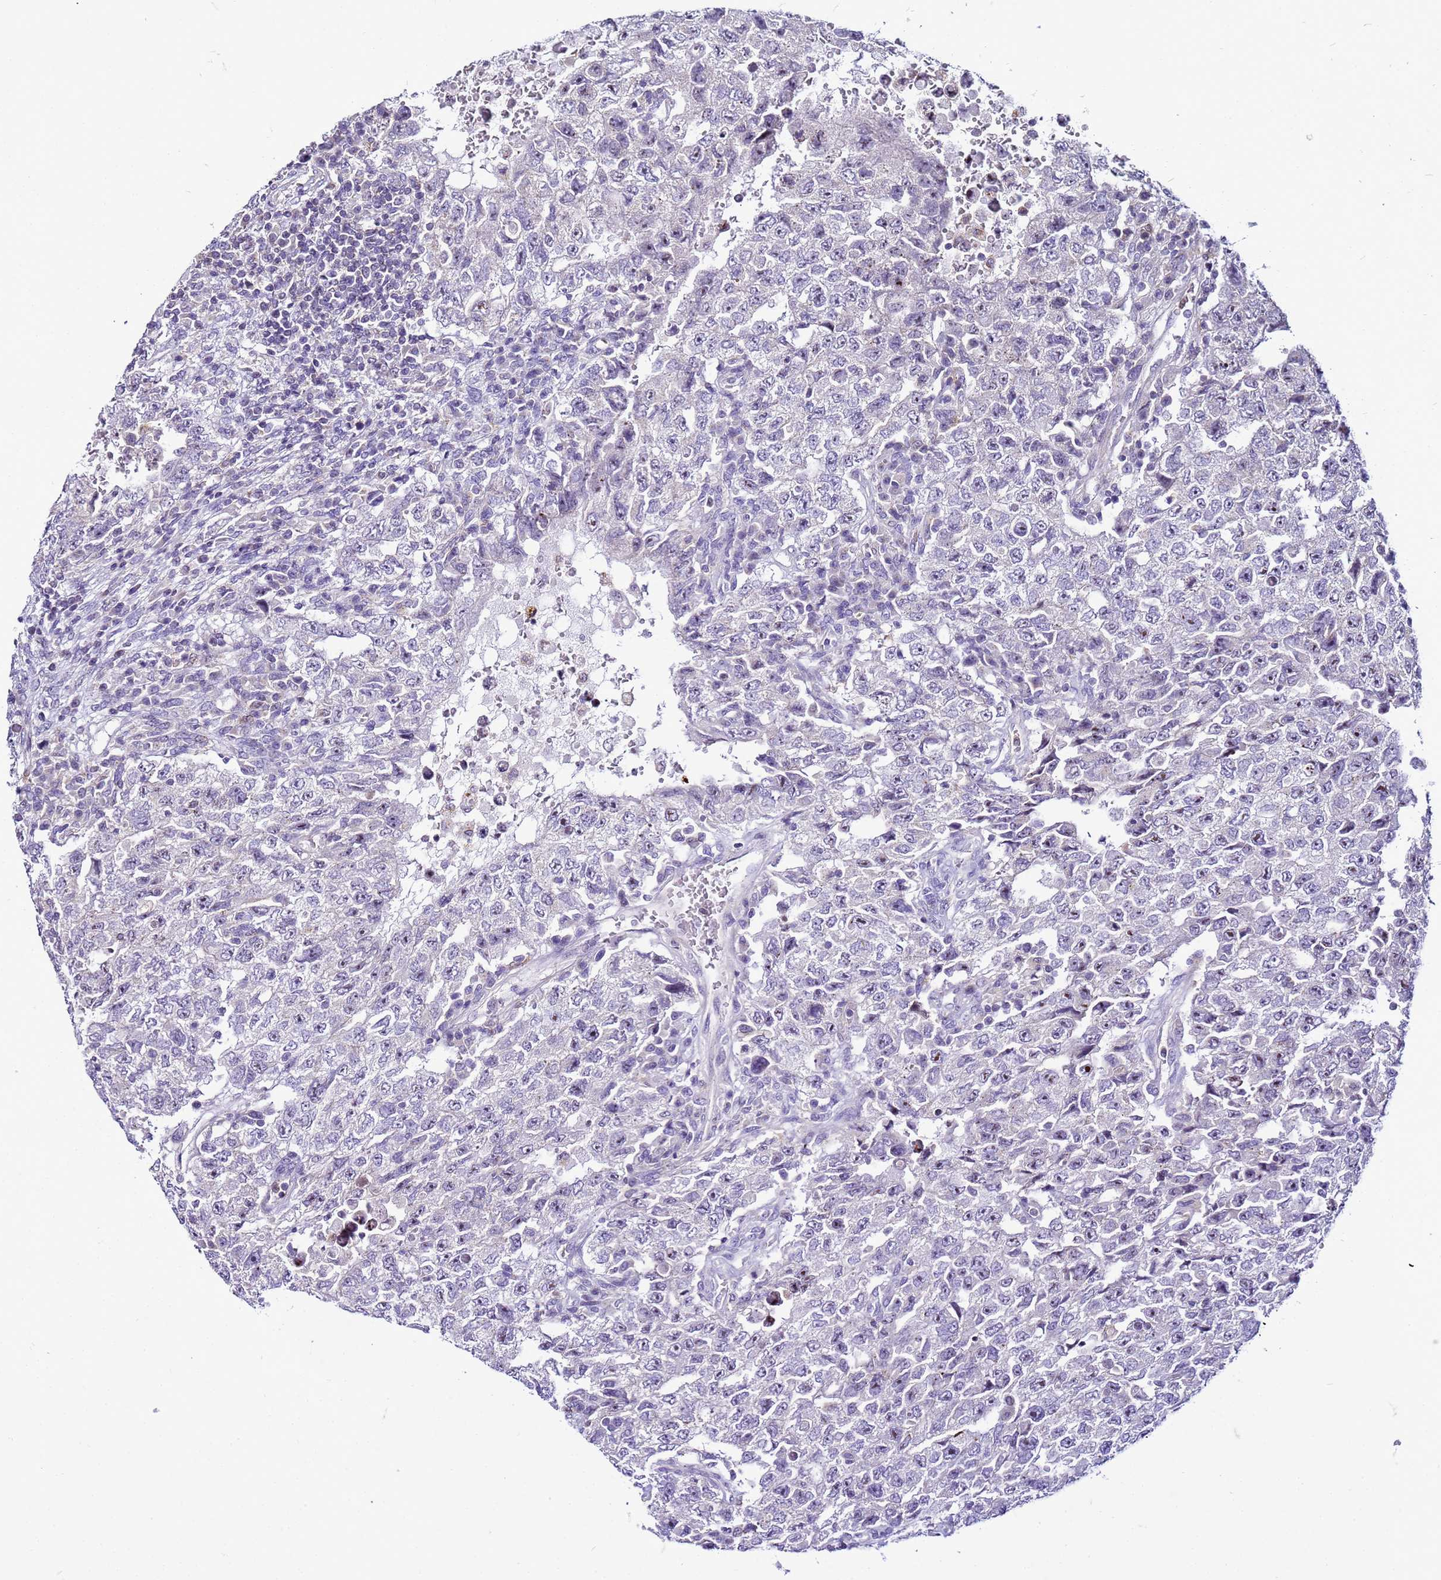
{"staining": {"intensity": "negative", "quantity": "none", "location": "none"}, "tissue": "testis cancer", "cell_type": "Tumor cells", "image_type": "cancer", "snomed": [{"axis": "morphology", "description": "Carcinoma, Embryonal, NOS"}, {"axis": "topography", "description": "Testis"}], "caption": "Testis cancer (embryonal carcinoma) was stained to show a protein in brown. There is no significant expression in tumor cells.", "gene": "VPS4B", "patient": {"sex": "male", "age": 26}}